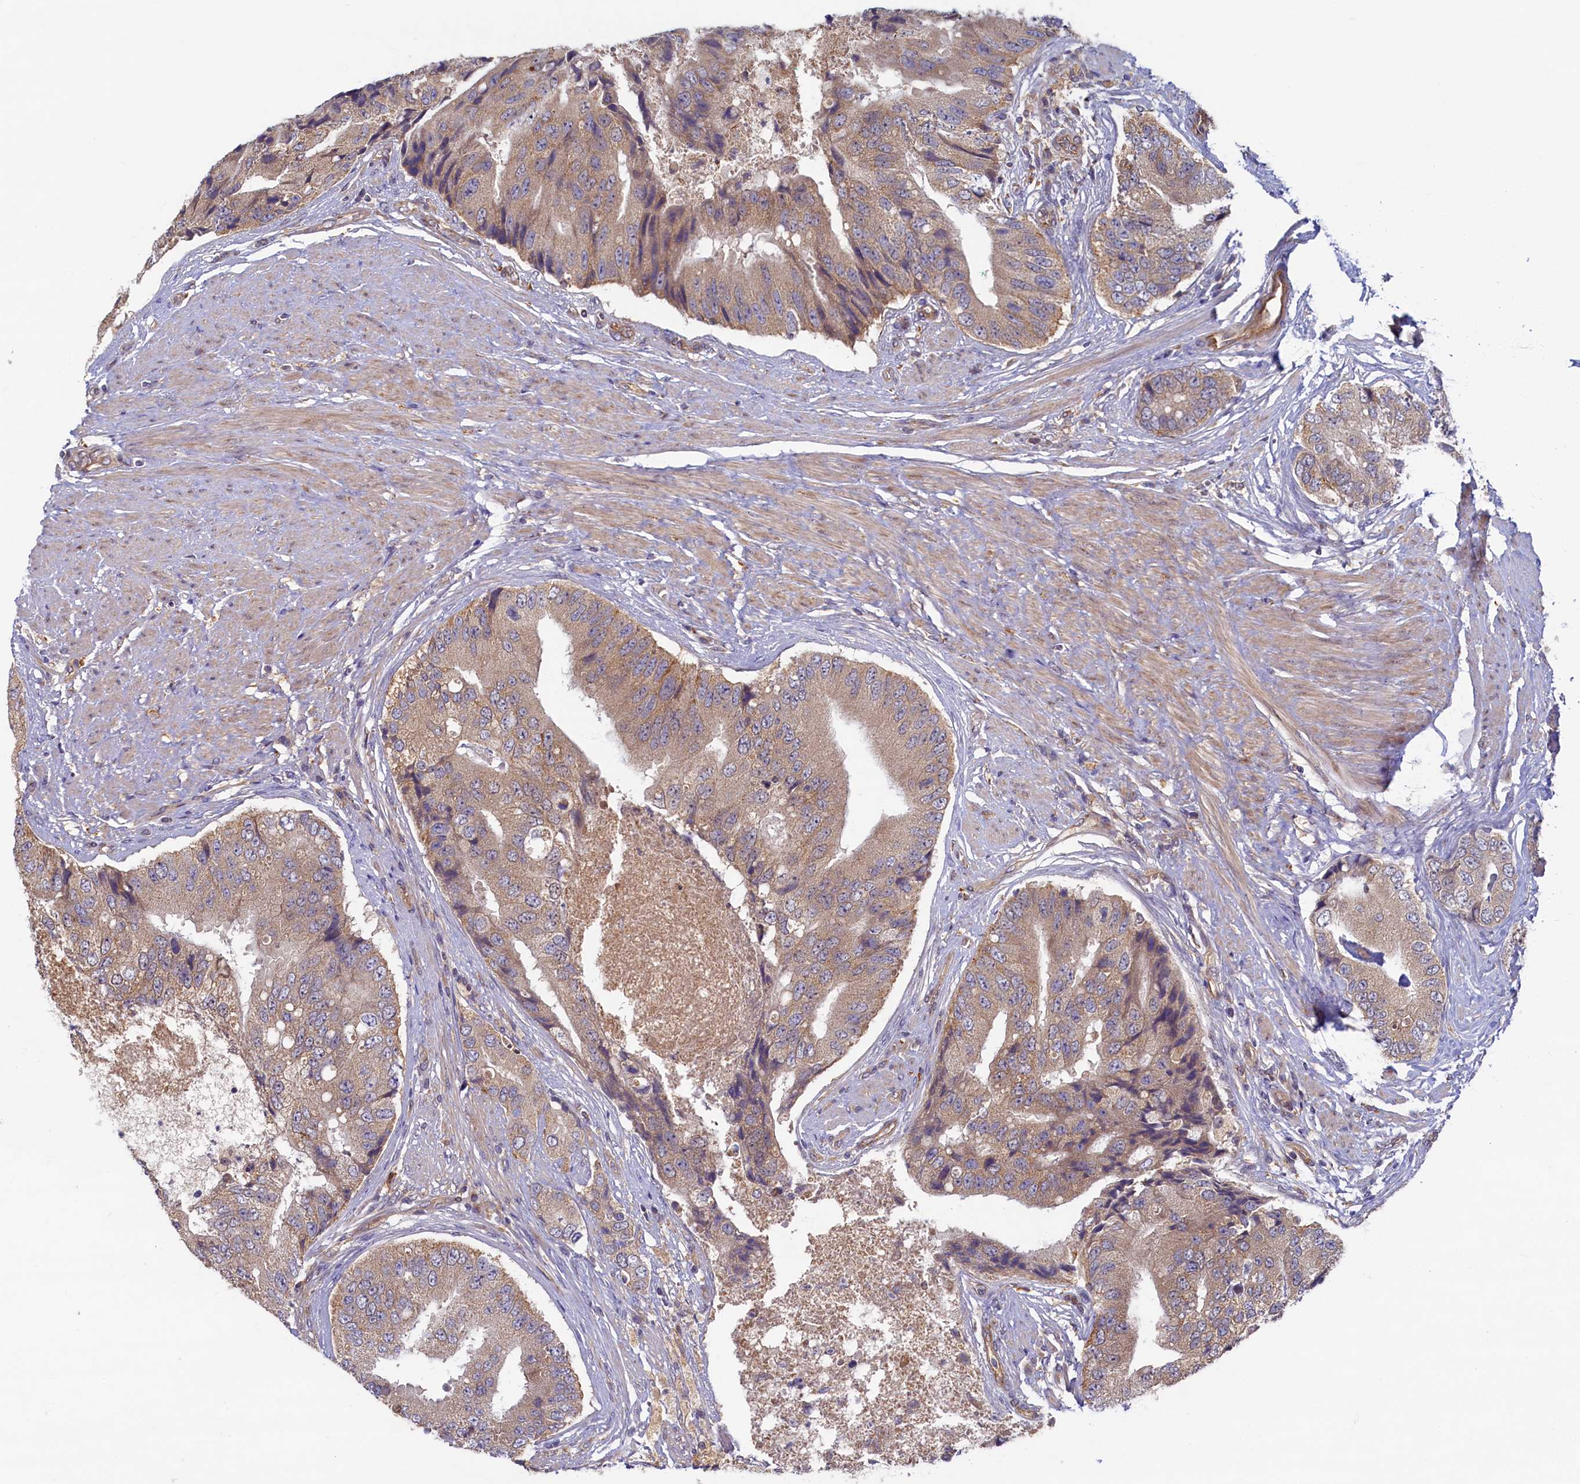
{"staining": {"intensity": "weak", "quantity": "25%-75%", "location": "cytoplasmic/membranous"}, "tissue": "prostate cancer", "cell_type": "Tumor cells", "image_type": "cancer", "snomed": [{"axis": "morphology", "description": "Adenocarcinoma, High grade"}, {"axis": "topography", "description": "Prostate"}], "caption": "The image shows immunohistochemical staining of prostate high-grade adenocarcinoma. There is weak cytoplasmic/membranous expression is present in approximately 25%-75% of tumor cells.", "gene": "STX12", "patient": {"sex": "male", "age": 70}}